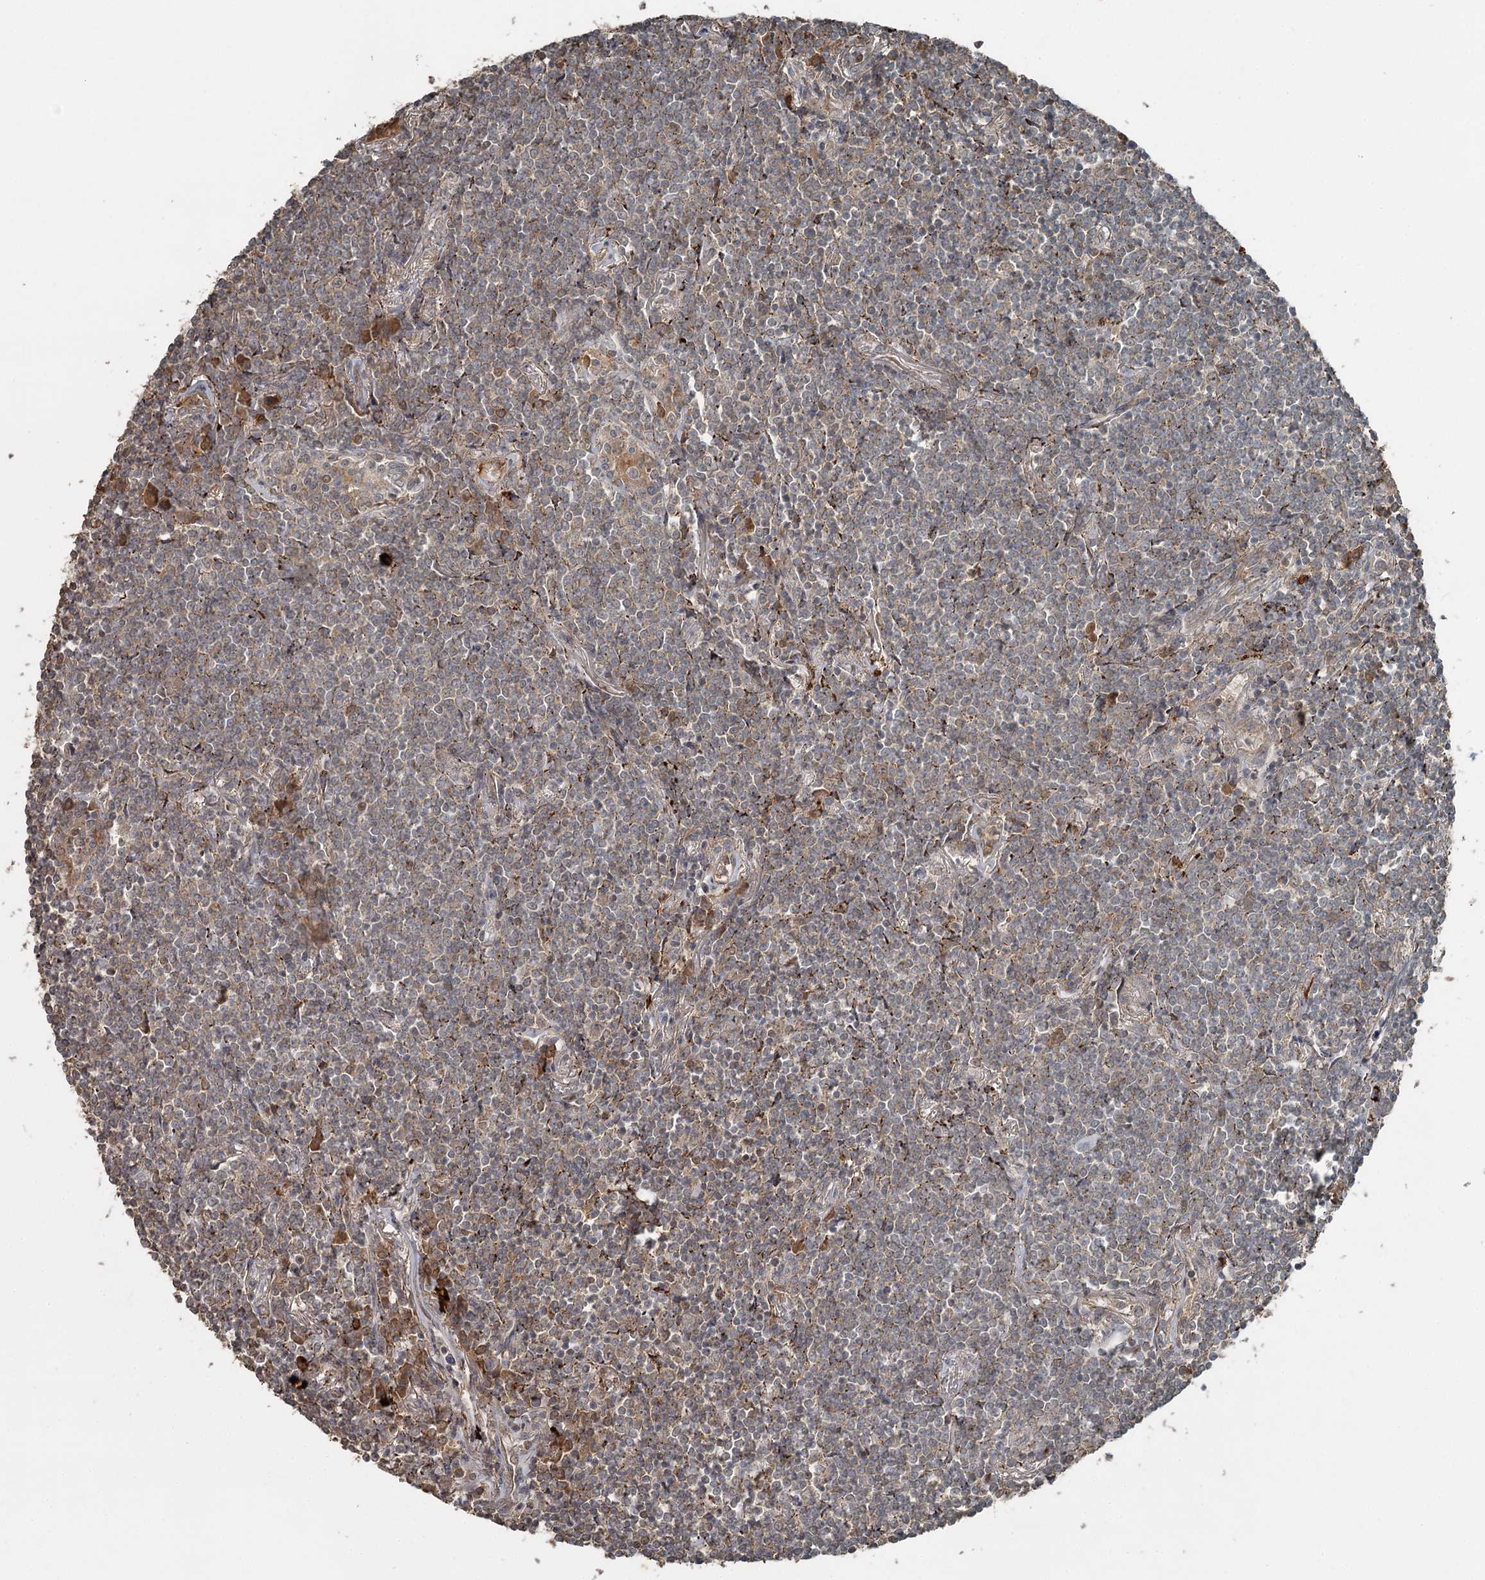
{"staining": {"intensity": "weak", "quantity": "25%-75%", "location": "cytoplasmic/membranous"}, "tissue": "lymphoma", "cell_type": "Tumor cells", "image_type": "cancer", "snomed": [{"axis": "morphology", "description": "Malignant lymphoma, non-Hodgkin's type, Low grade"}, {"axis": "topography", "description": "Lung"}], "caption": "Immunohistochemical staining of low-grade malignant lymphoma, non-Hodgkin's type shows weak cytoplasmic/membranous protein expression in about 25%-75% of tumor cells. The staining was performed using DAB (3,3'-diaminobenzidine), with brown indicating positive protein expression. Nuclei are stained blue with hematoxylin.", "gene": "SLC39A8", "patient": {"sex": "female", "age": 71}}